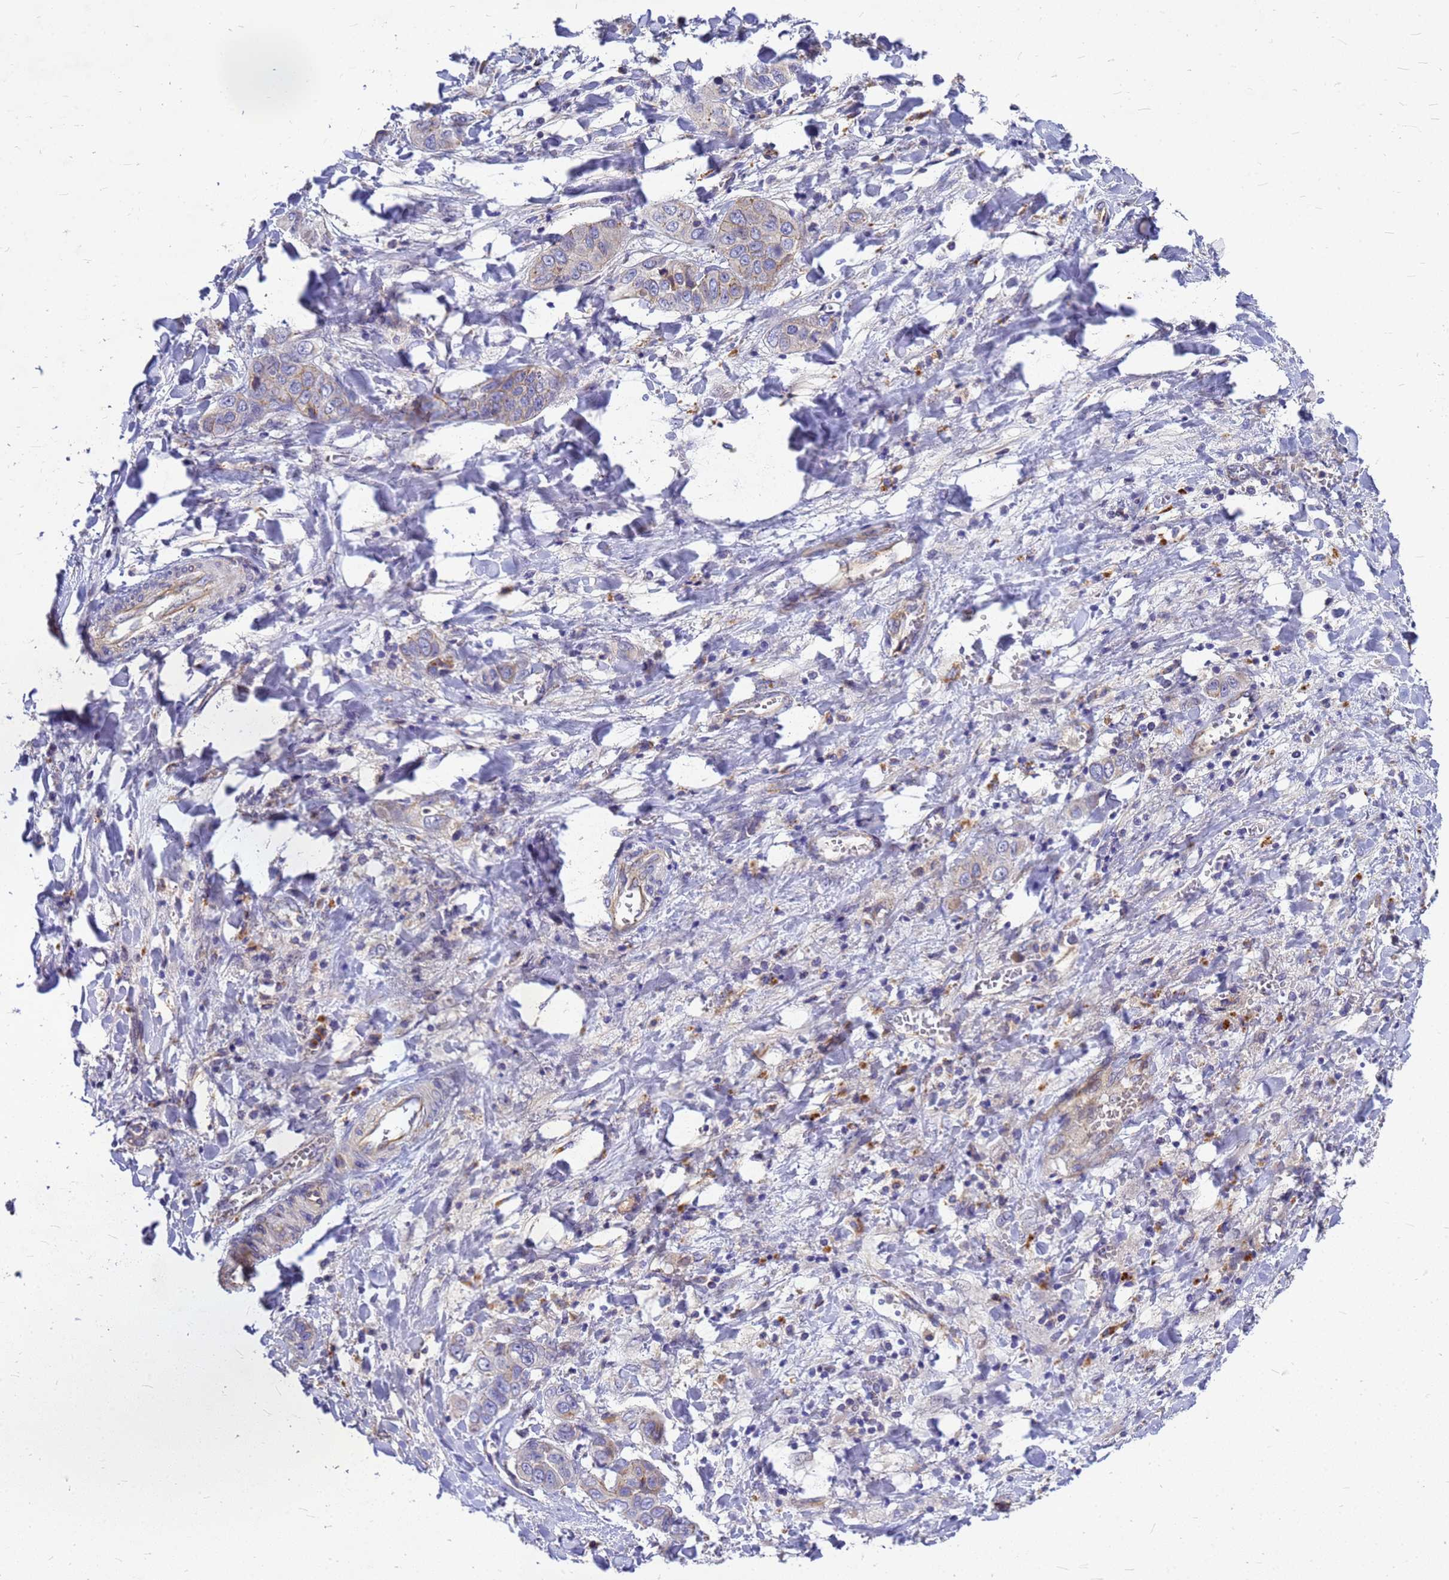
{"staining": {"intensity": "weak", "quantity": "<25%", "location": "cytoplasmic/membranous"}, "tissue": "liver cancer", "cell_type": "Tumor cells", "image_type": "cancer", "snomed": [{"axis": "morphology", "description": "Cholangiocarcinoma"}, {"axis": "topography", "description": "Liver"}], "caption": "Immunohistochemical staining of liver cancer exhibits no significant expression in tumor cells.", "gene": "FBXW5", "patient": {"sex": "female", "age": 52}}